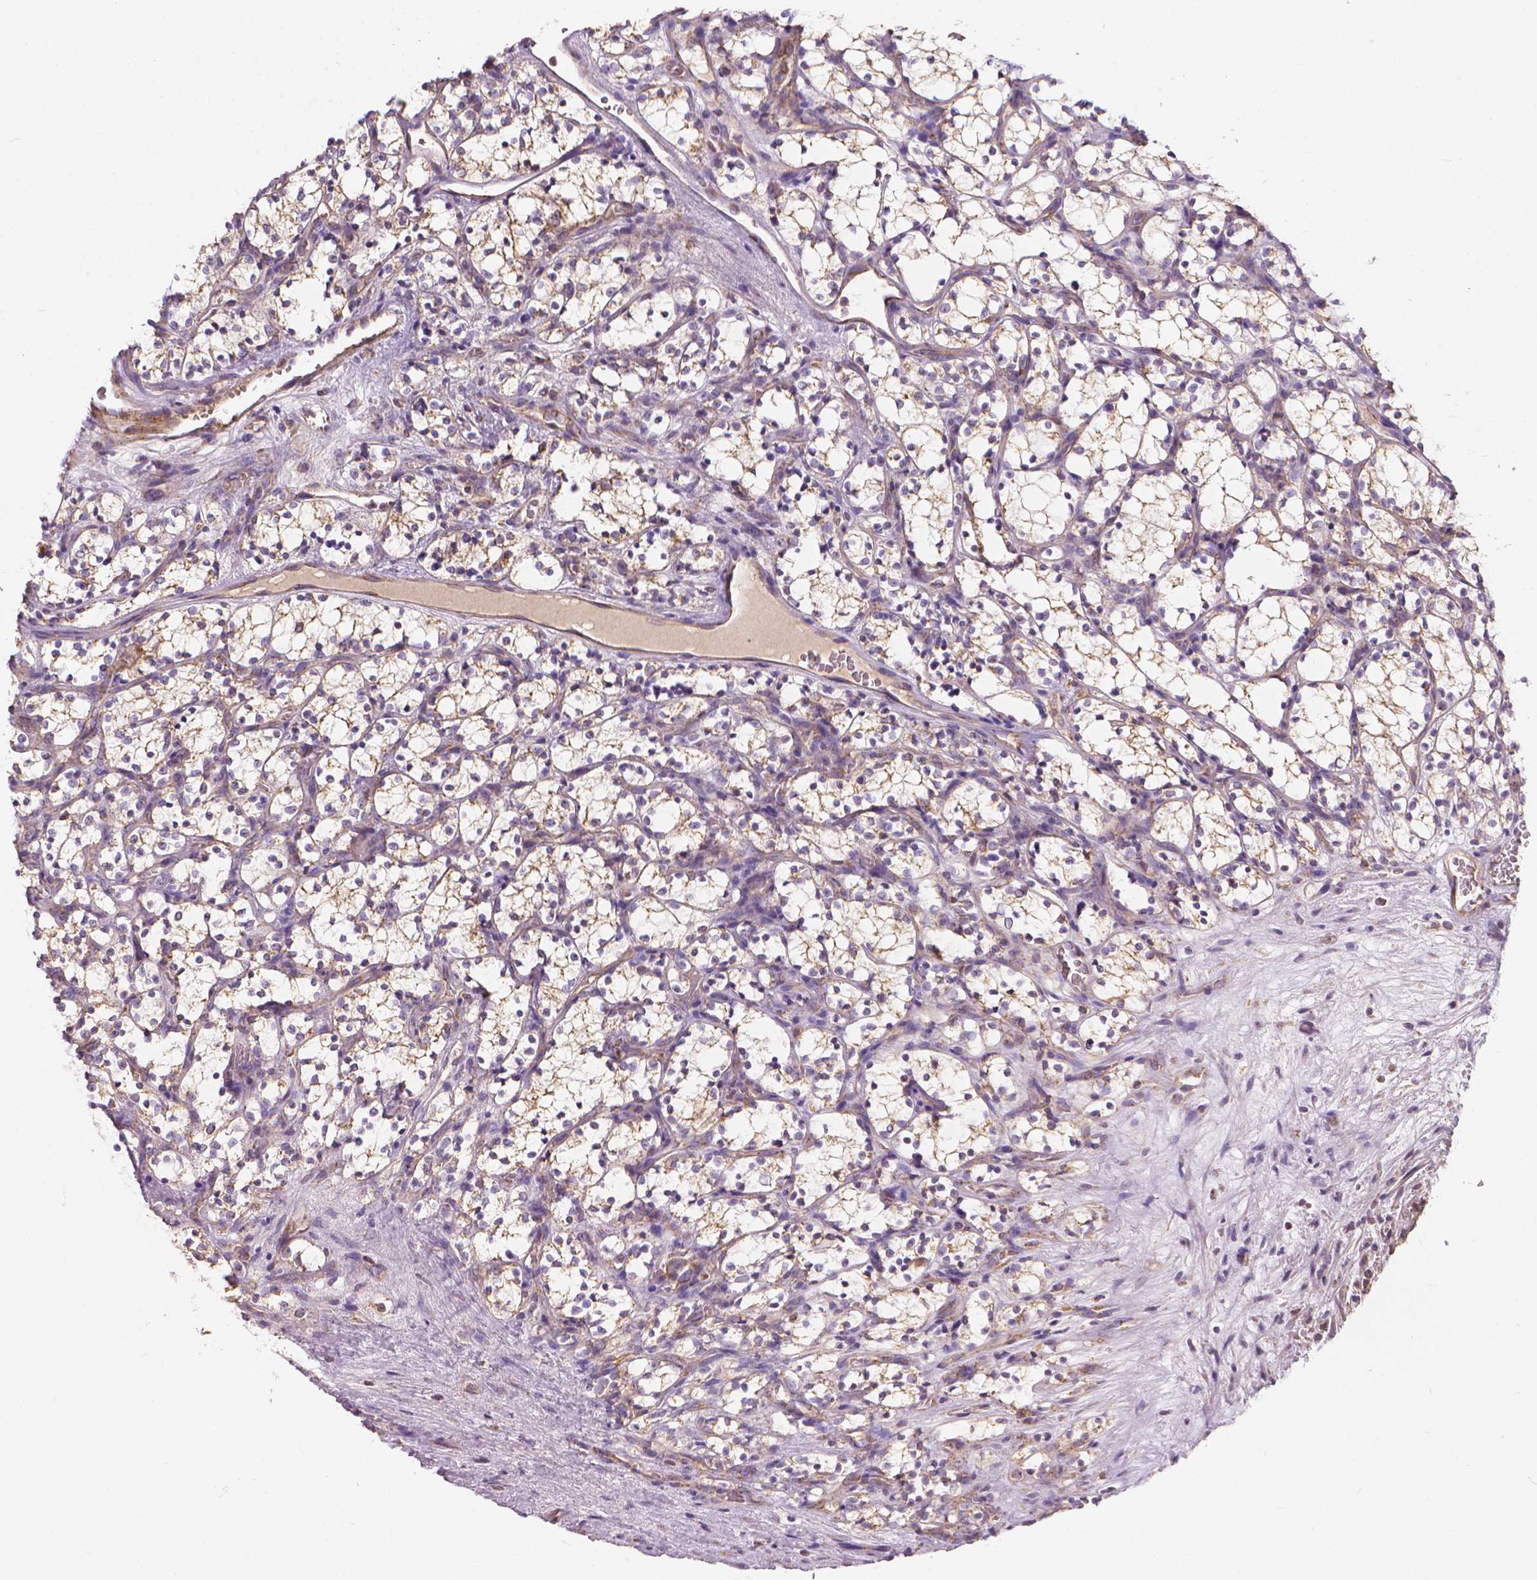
{"staining": {"intensity": "weak", "quantity": ">75%", "location": "cytoplasmic/membranous"}, "tissue": "renal cancer", "cell_type": "Tumor cells", "image_type": "cancer", "snomed": [{"axis": "morphology", "description": "Adenocarcinoma, NOS"}, {"axis": "topography", "description": "Kidney"}], "caption": "Immunohistochemistry (IHC) staining of renal cancer, which demonstrates low levels of weak cytoplasmic/membranous staining in about >75% of tumor cells indicating weak cytoplasmic/membranous protein staining. The staining was performed using DAB (brown) for protein detection and nuclei were counterstained in hematoxylin (blue).", "gene": "SNCAIP", "patient": {"sex": "female", "age": 69}}